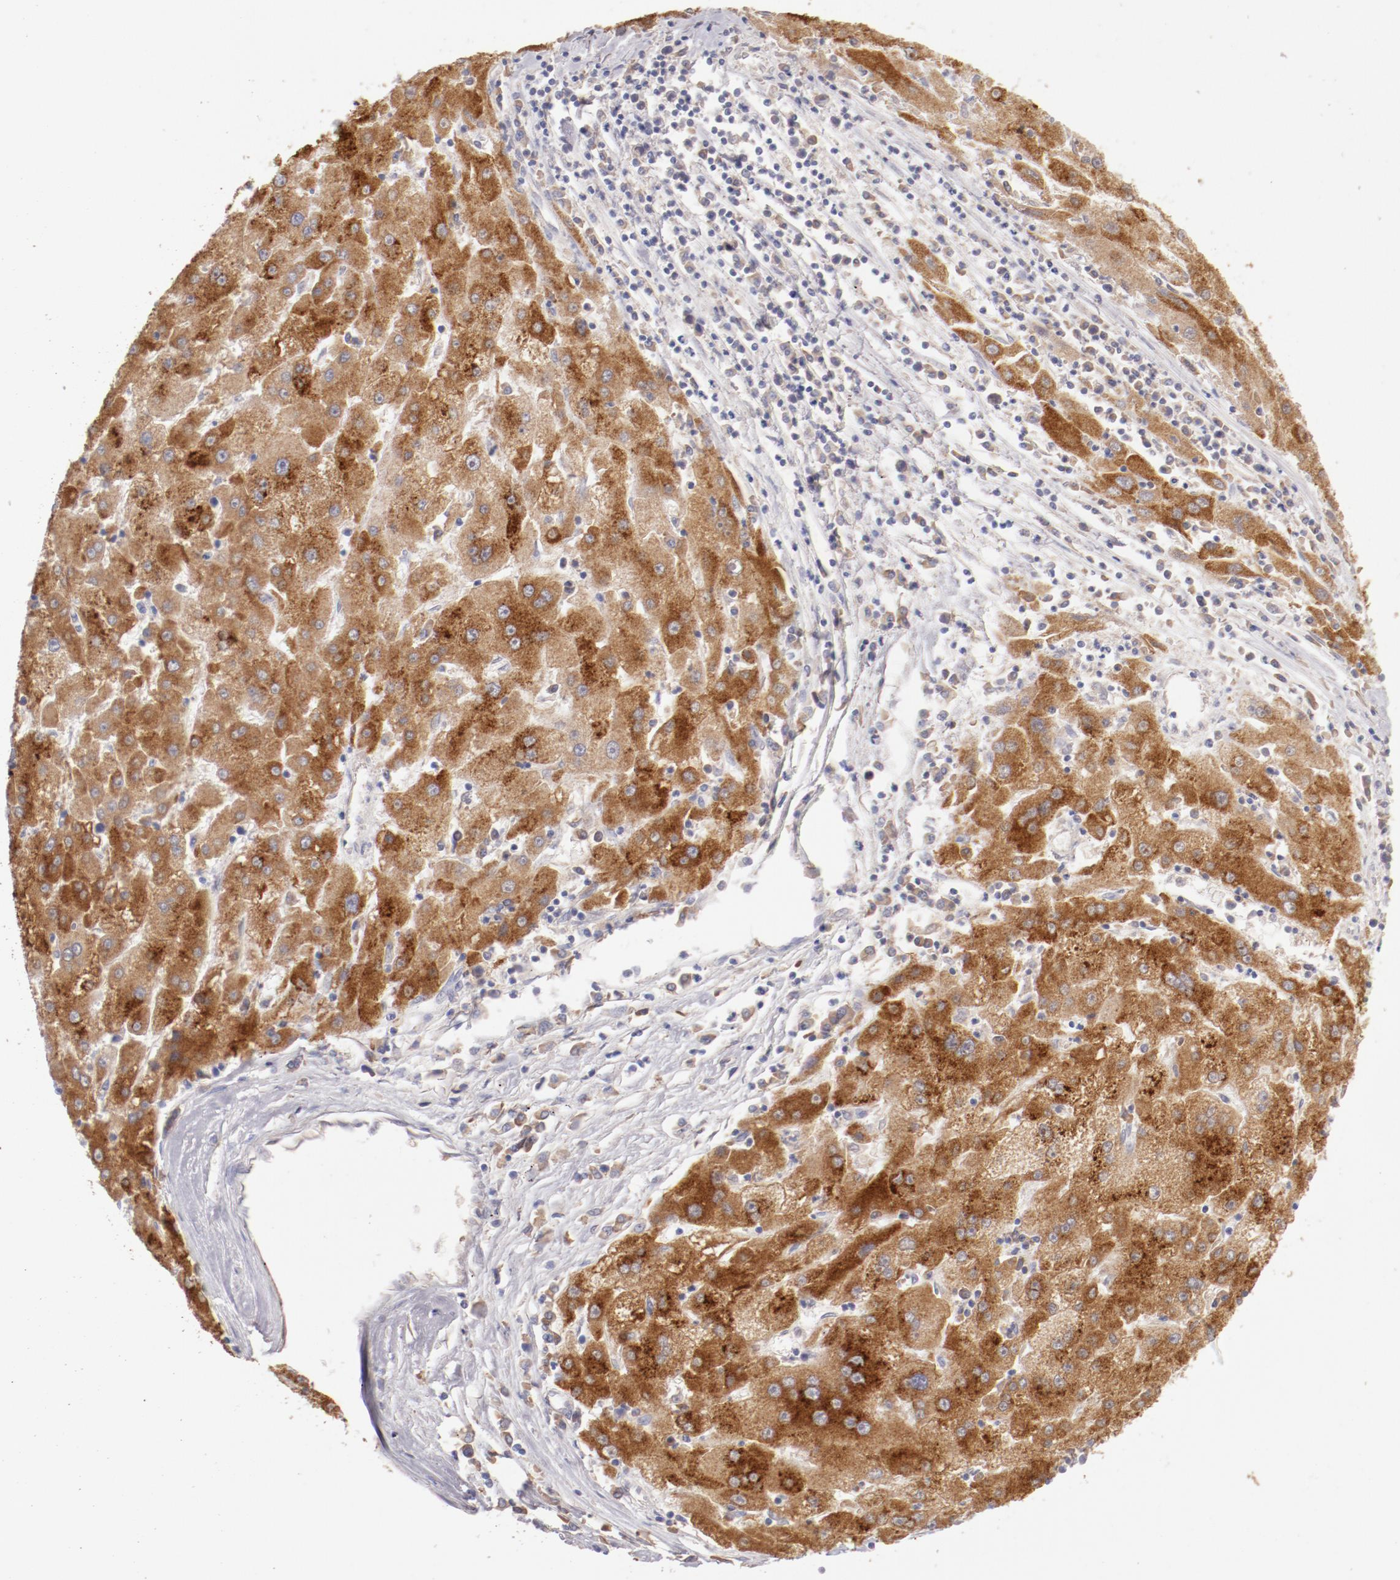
{"staining": {"intensity": "moderate", "quantity": ">75%", "location": "cytoplasmic/membranous"}, "tissue": "liver cancer", "cell_type": "Tumor cells", "image_type": "cancer", "snomed": [{"axis": "morphology", "description": "Carcinoma, Hepatocellular, NOS"}, {"axis": "topography", "description": "Liver"}], "caption": "DAB immunohistochemical staining of liver cancer (hepatocellular carcinoma) shows moderate cytoplasmic/membranous protein staining in approximately >75% of tumor cells.", "gene": "ENTPD5", "patient": {"sex": "male", "age": 72}}